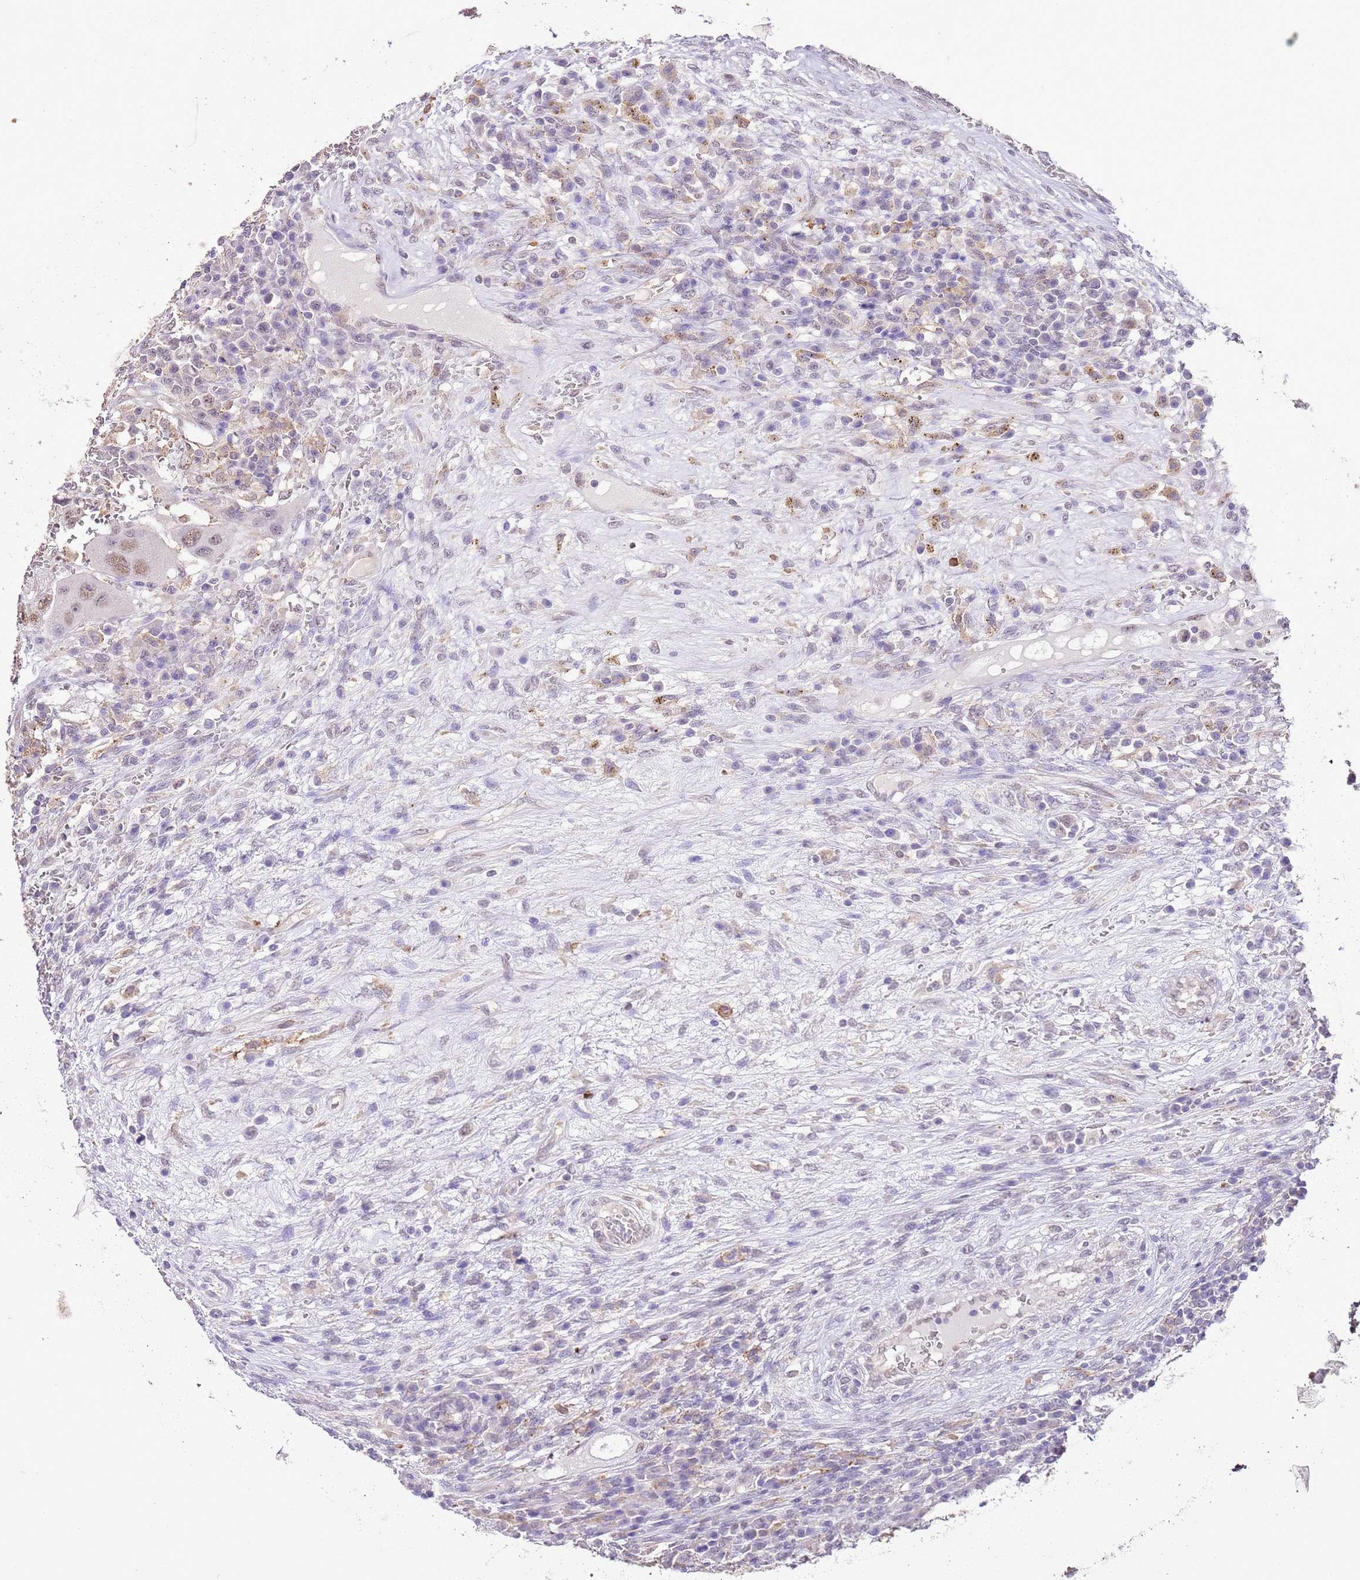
{"staining": {"intensity": "weak", "quantity": ">75%", "location": "nuclear"}, "tissue": "testis cancer", "cell_type": "Tumor cells", "image_type": "cancer", "snomed": [{"axis": "morphology", "description": "Carcinoma, Embryonal, NOS"}, {"axis": "topography", "description": "Testis"}], "caption": "Brown immunohistochemical staining in human testis cancer (embryonal carcinoma) displays weak nuclear staining in approximately >75% of tumor cells.", "gene": "IZUMO4", "patient": {"sex": "male", "age": 26}}